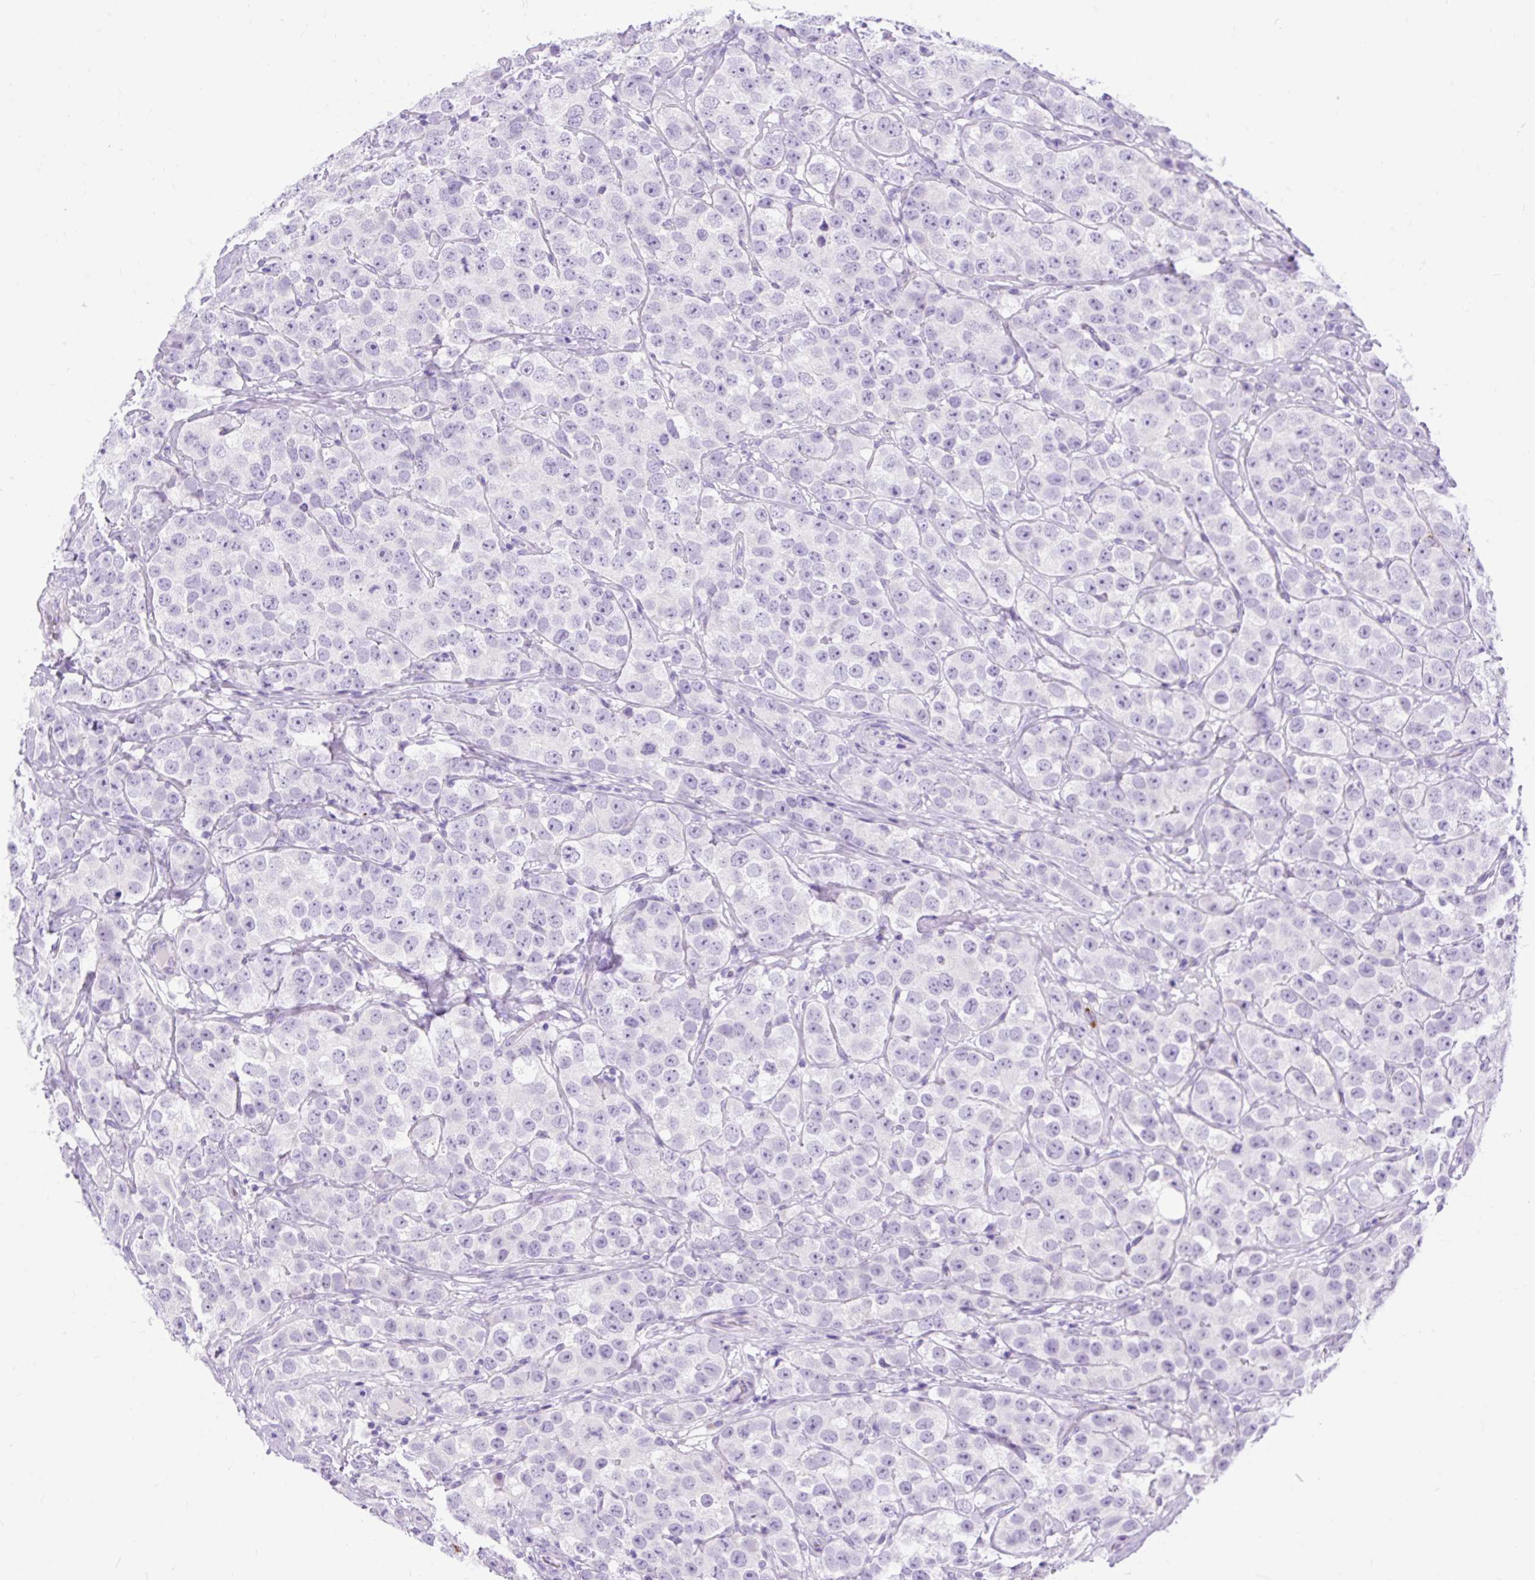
{"staining": {"intensity": "negative", "quantity": "none", "location": "none"}, "tissue": "testis cancer", "cell_type": "Tumor cells", "image_type": "cancer", "snomed": [{"axis": "morphology", "description": "Seminoma, NOS"}, {"axis": "topography", "description": "Testis"}], "caption": "The IHC photomicrograph has no significant positivity in tumor cells of seminoma (testis) tissue.", "gene": "ZNF256", "patient": {"sex": "male", "age": 28}}